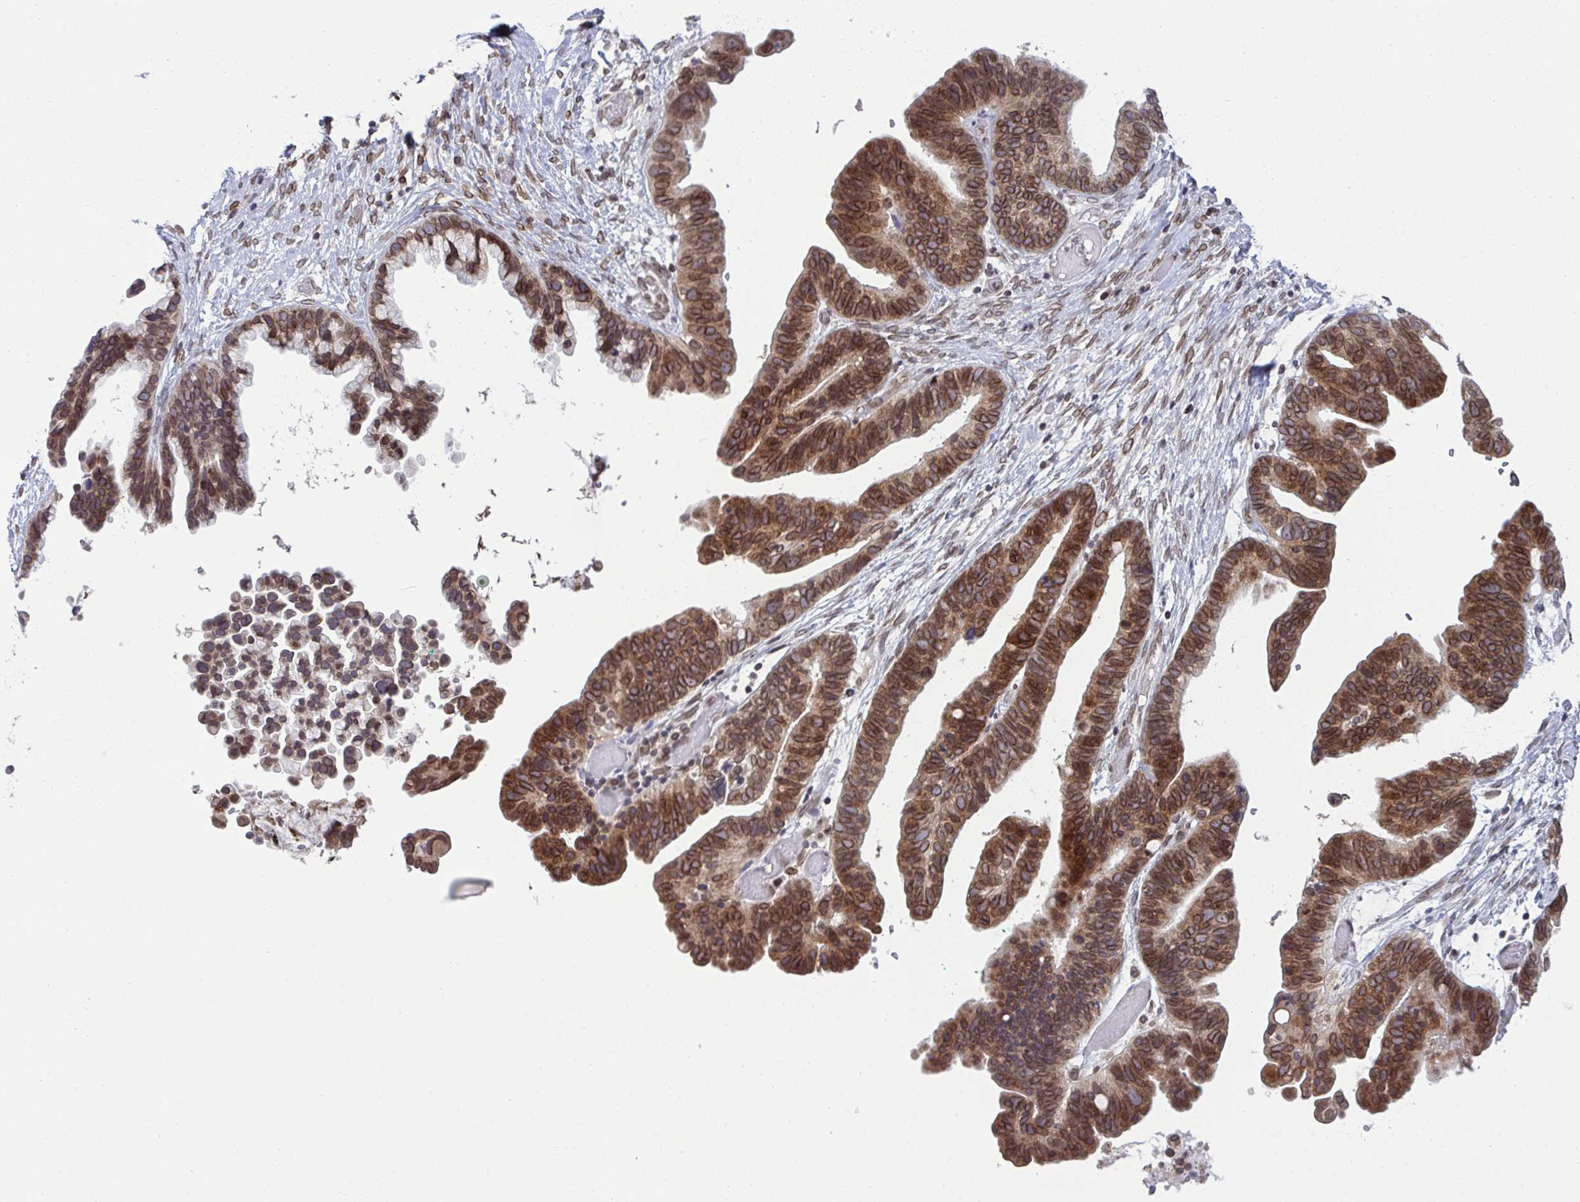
{"staining": {"intensity": "moderate", "quantity": ">75%", "location": "cytoplasmic/membranous,nuclear"}, "tissue": "ovarian cancer", "cell_type": "Tumor cells", "image_type": "cancer", "snomed": [{"axis": "morphology", "description": "Cystadenocarcinoma, serous, NOS"}, {"axis": "topography", "description": "Ovary"}], "caption": "Immunohistochemical staining of human ovarian cancer exhibits medium levels of moderate cytoplasmic/membranous and nuclear protein staining in about >75% of tumor cells.", "gene": "RANBP2", "patient": {"sex": "female", "age": 56}}